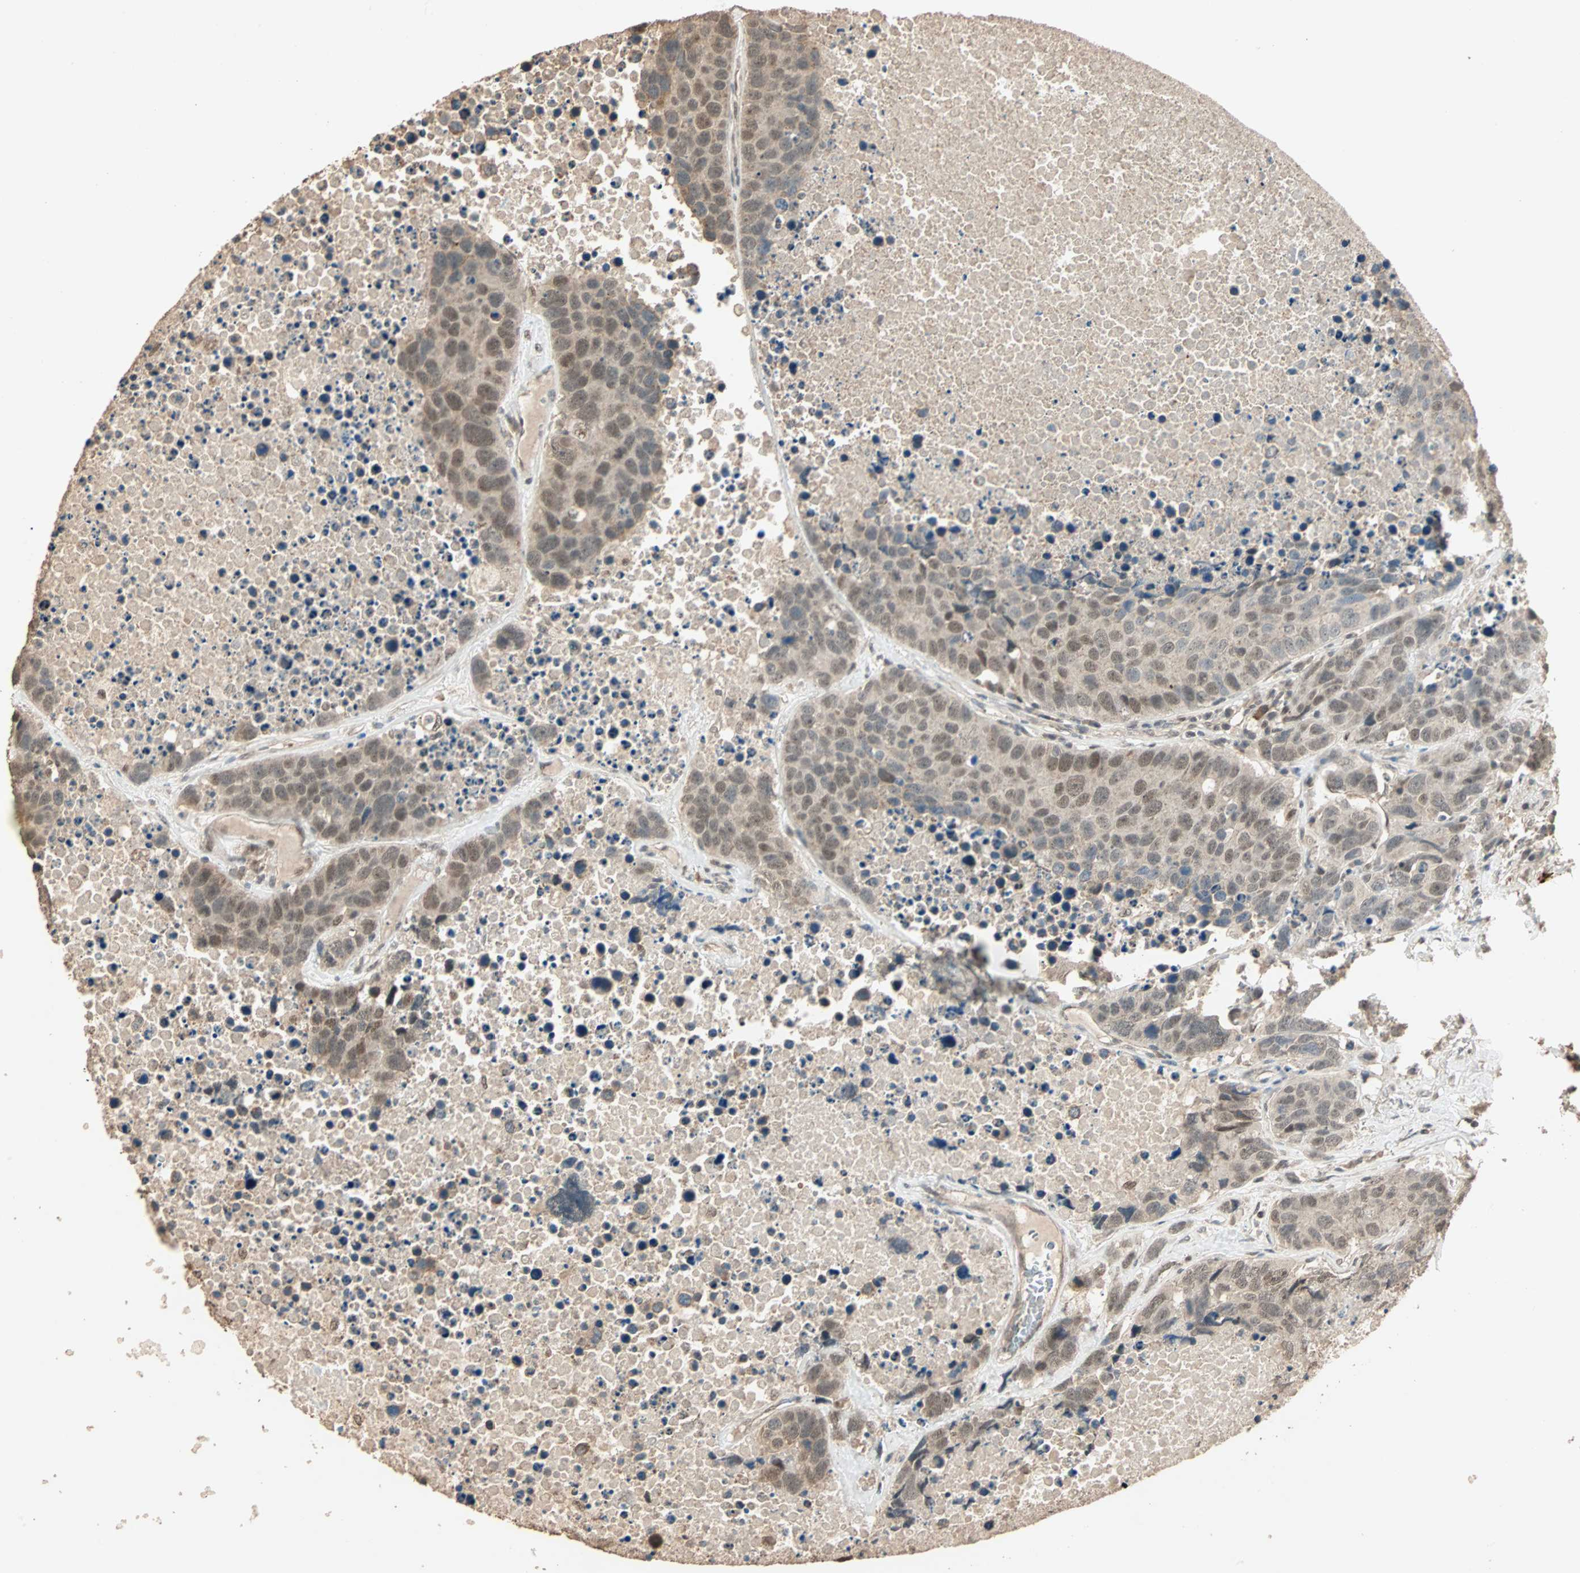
{"staining": {"intensity": "moderate", "quantity": ">75%", "location": "cytoplasmic/membranous,nuclear"}, "tissue": "carcinoid", "cell_type": "Tumor cells", "image_type": "cancer", "snomed": [{"axis": "morphology", "description": "Carcinoid, malignant, NOS"}, {"axis": "topography", "description": "Lung"}], "caption": "A high-resolution image shows immunohistochemistry staining of carcinoid, which shows moderate cytoplasmic/membranous and nuclear expression in approximately >75% of tumor cells.", "gene": "ZBTB33", "patient": {"sex": "male", "age": 60}}